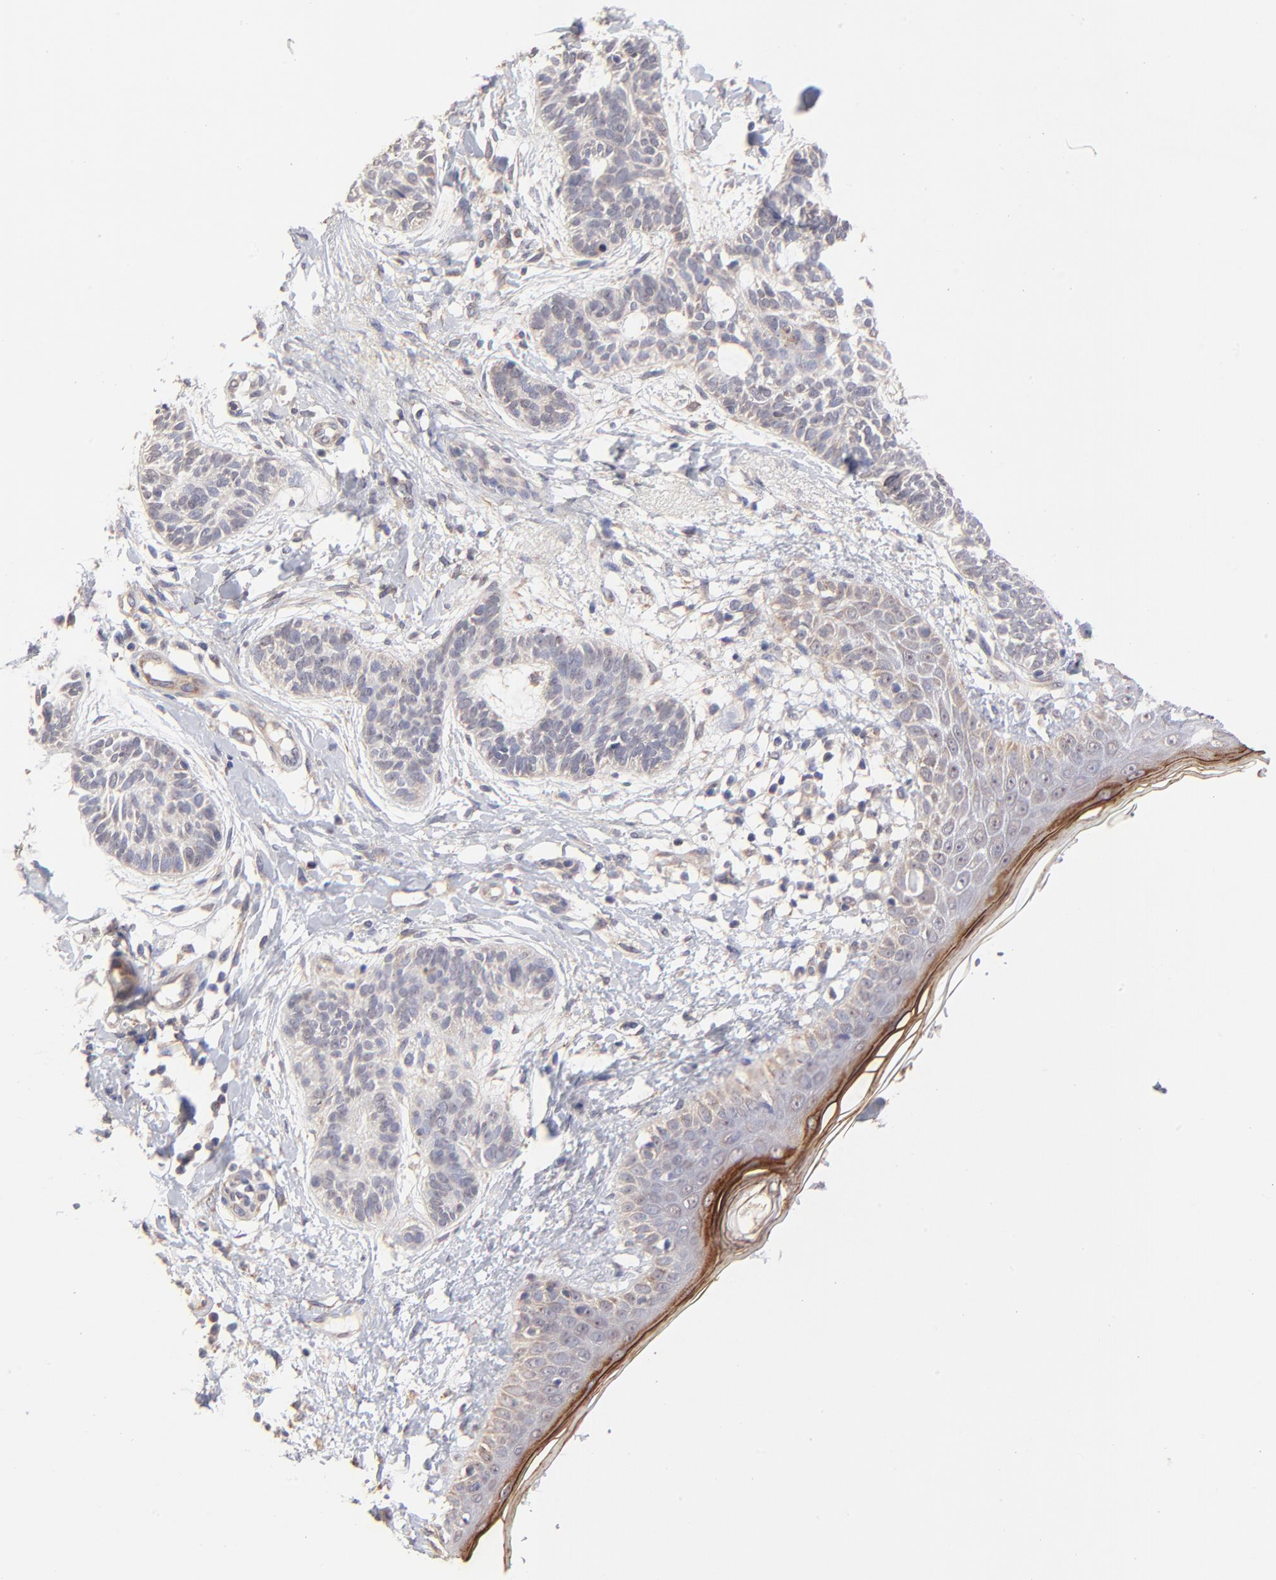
{"staining": {"intensity": "moderate", "quantity": "25%-75%", "location": "cytoplasmic/membranous"}, "tissue": "skin cancer", "cell_type": "Tumor cells", "image_type": "cancer", "snomed": [{"axis": "morphology", "description": "Normal tissue, NOS"}, {"axis": "morphology", "description": "Basal cell carcinoma"}, {"axis": "topography", "description": "Skin"}], "caption": "The image shows immunohistochemical staining of skin basal cell carcinoma. There is moderate cytoplasmic/membranous staining is appreciated in approximately 25%-75% of tumor cells. (brown staining indicates protein expression, while blue staining denotes nuclei).", "gene": "UBE2H", "patient": {"sex": "male", "age": 63}}